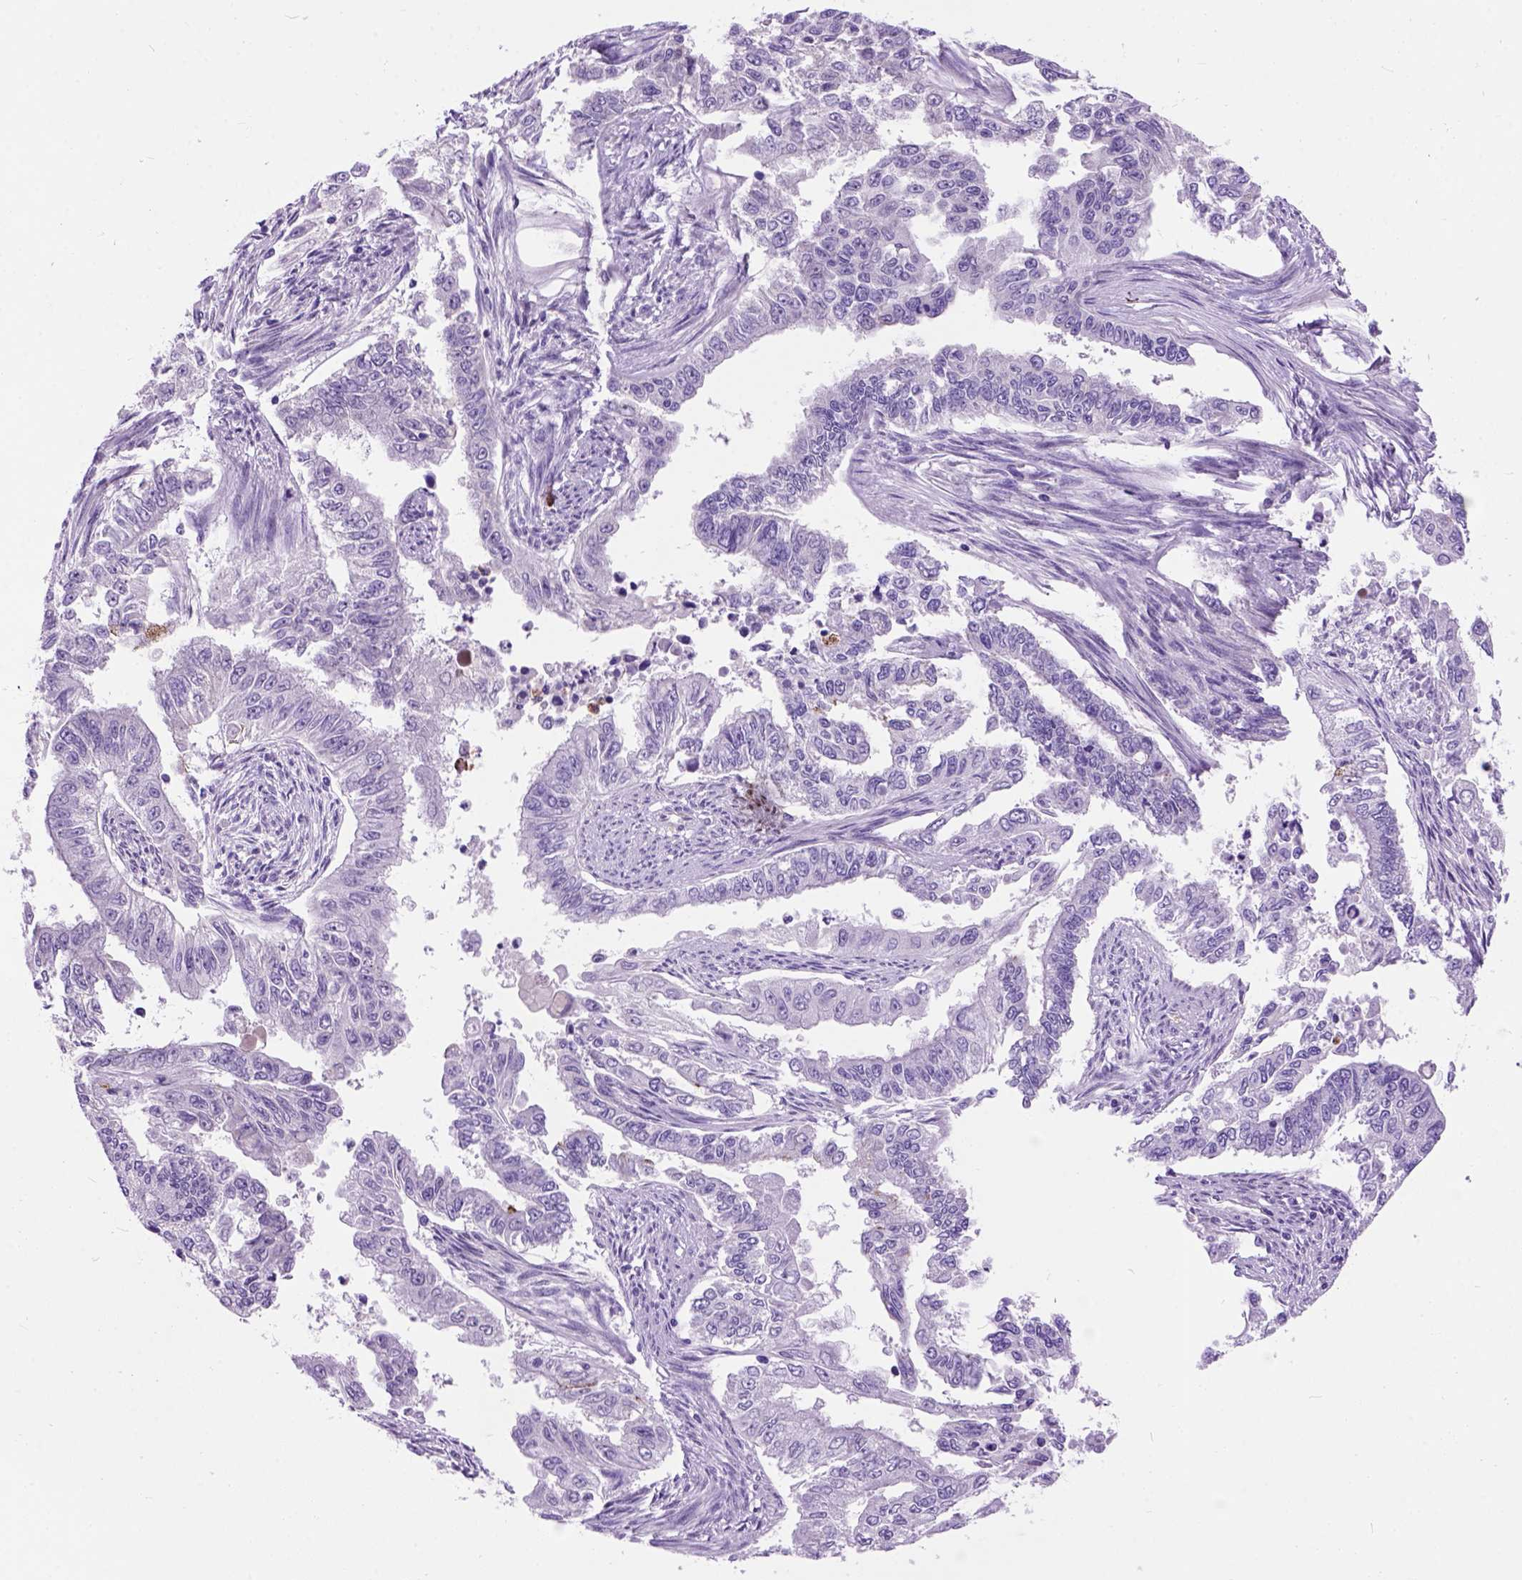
{"staining": {"intensity": "negative", "quantity": "none", "location": "none"}, "tissue": "endometrial cancer", "cell_type": "Tumor cells", "image_type": "cancer", "snomed": [{"axis": "morphology", "description": "Adenocarcinoma, NOS"}, {"axis": "topography", "description": "Uterus"}], "caption": "Immunohistochemistry photomicrograph of neoplastic tissue: adenocarcinoma (endometrial) stained with DAB demonstrates no significant protein expression in tumor cells. (DAB (3,3'-diaminobenzidine) immunohistochemistry (IHC) with hematoxylin counter stain).", "gene": "MAPT", "patient": {"sex": "female", "age": 59}}